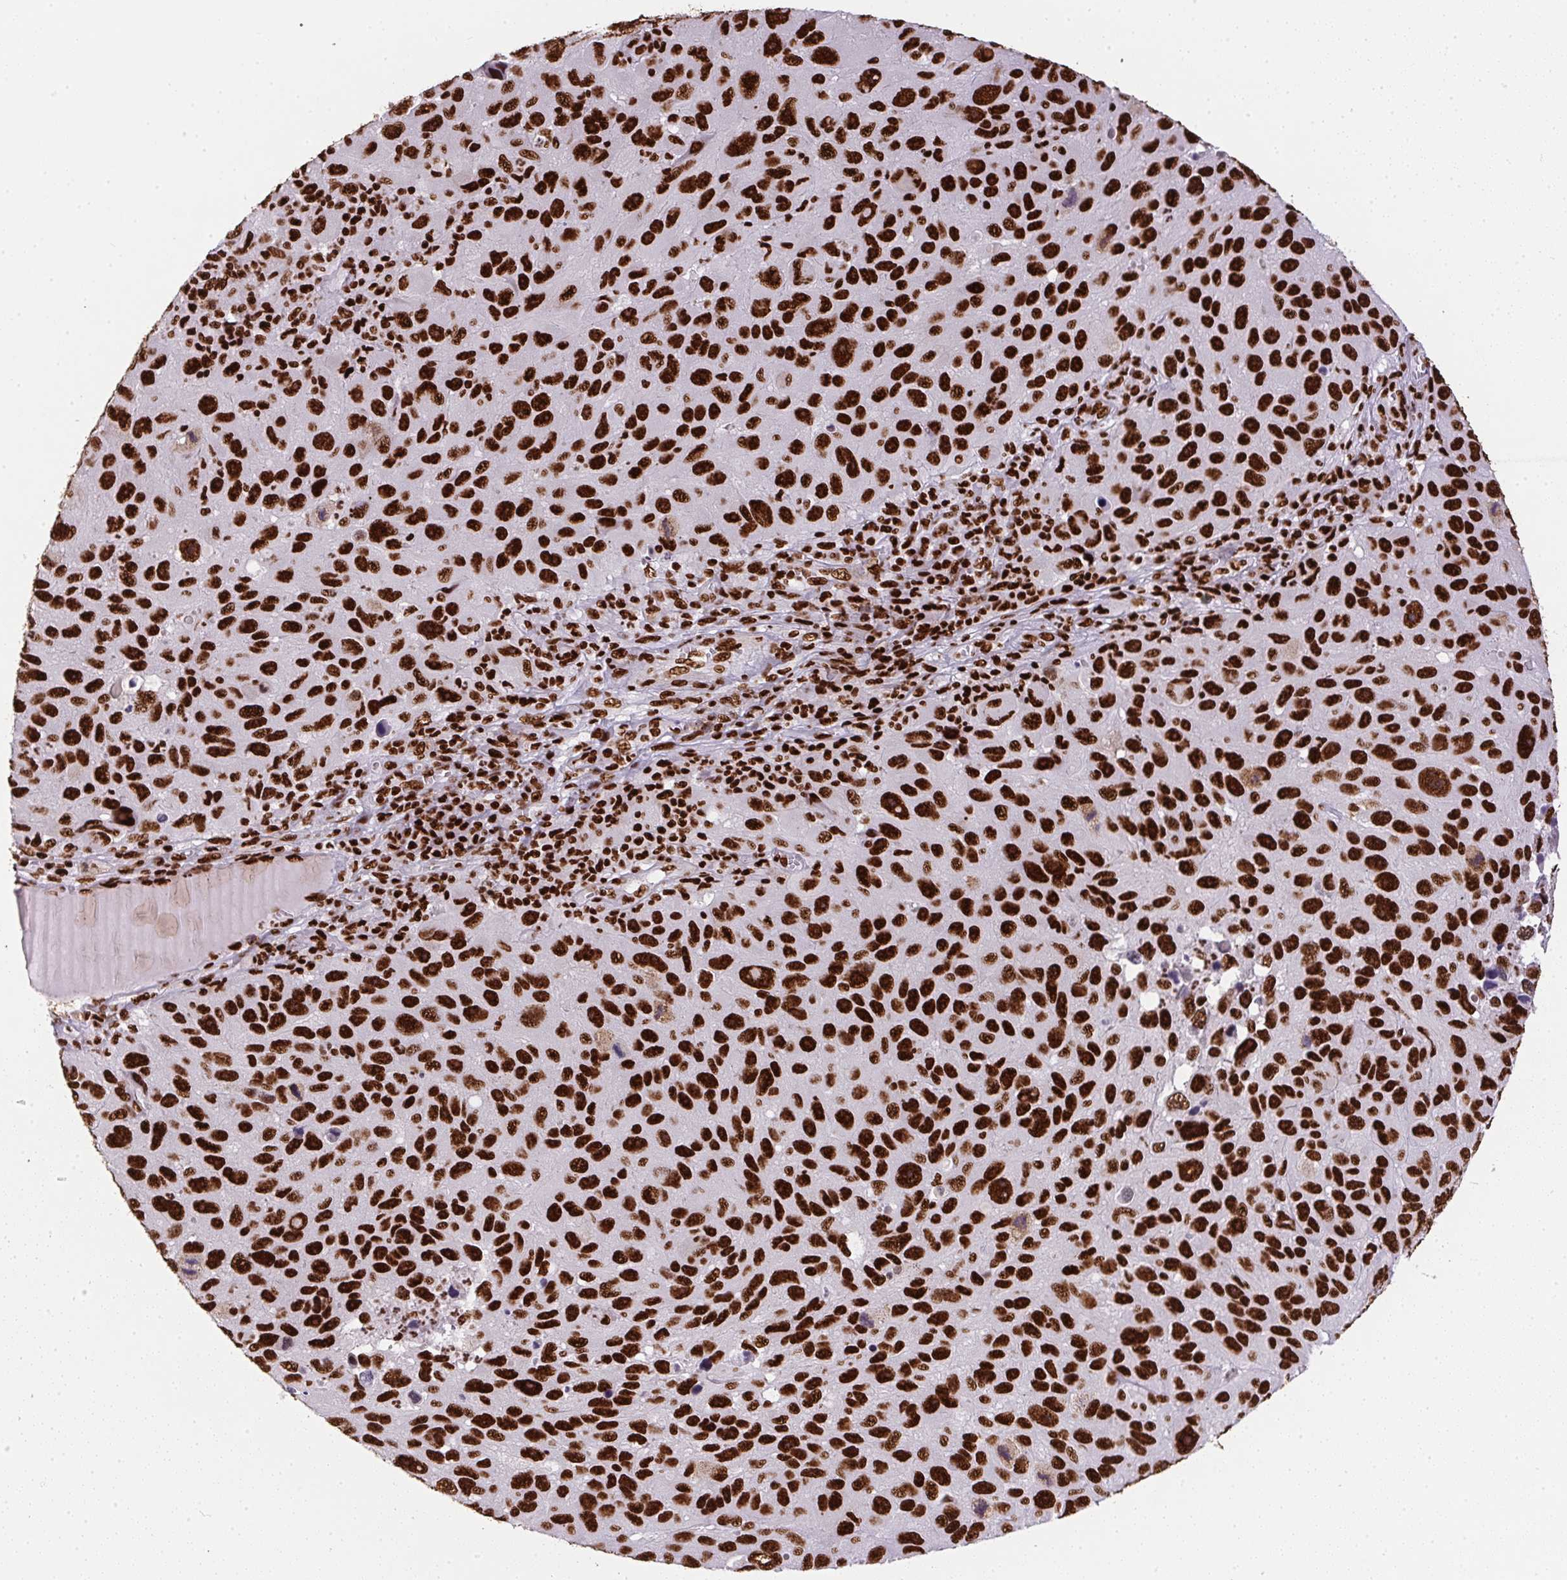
{"staining": {"intensity": "strong", "quantity": ">75%", "location": "nuclear"}, "tissue": "melanoma", "cell_type": "Tumor cells", "image_type": "cancer", "snomed": [{"axis": "morphology", "description": "Malignant melanoma, NOS"}, {"axis": "topography", "description": "Skin"}], "caption": "Protein staining displays strong nuclear positivity in about >75% of tumor cells in malignant melanoma.", "gene": "PAGE3", "patient": {"sex": "male", "age": 53}}